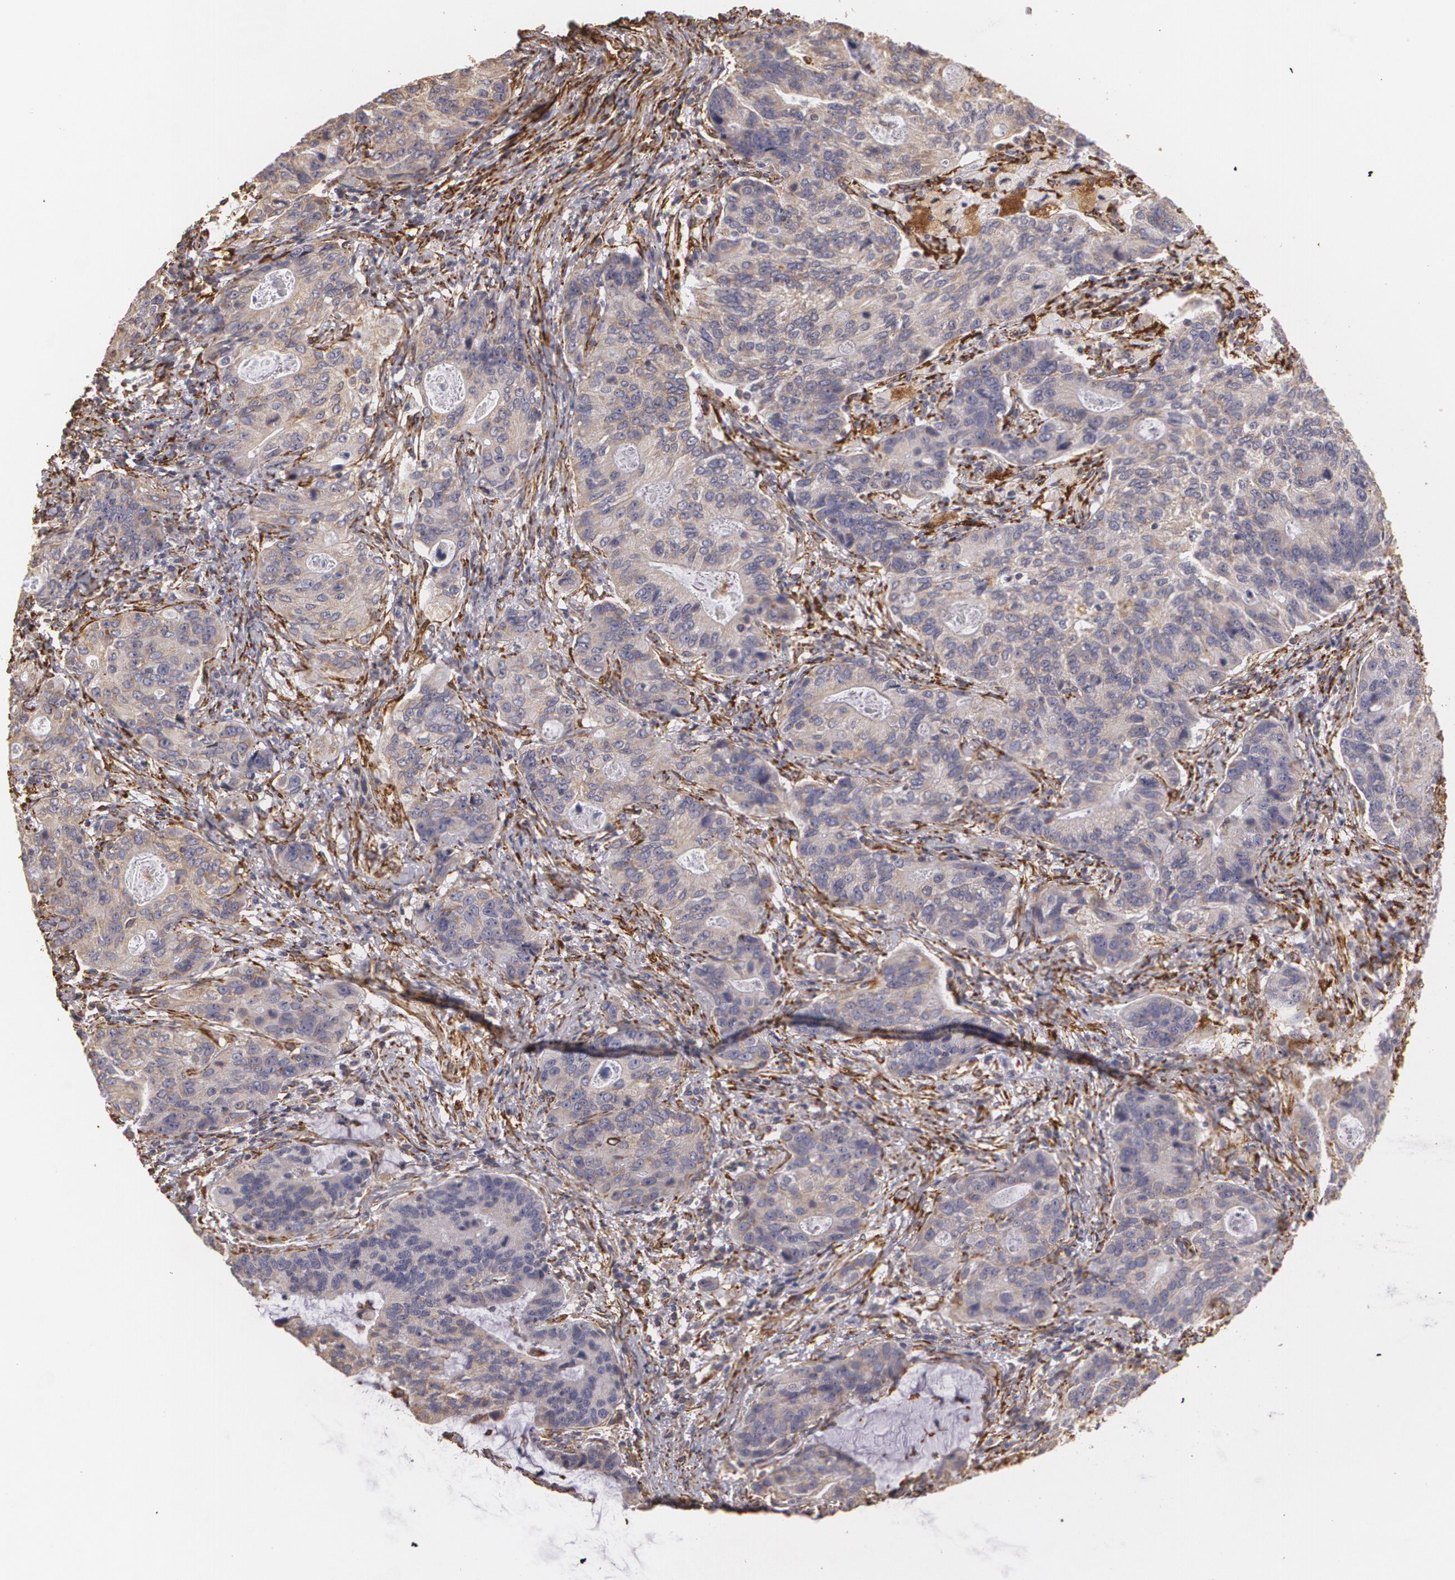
{"staining": {"intensity": "weak", "quantity": ">75%", "location": "cytoplasmic/membranous"}, "tissue": "stomach cancer", "cell_type": "Tumor cells", "image_type": "cancer", "snomed": [{"axis": "morphology", "description": "Adenocarcinoma, NOS"}, {"axis": "topography", "description": "Esophagus"}, {"axis": "topography", "description": "Stomach"}], "caption": "Immunohistochemistry (DAB (3,3'-diaminobenzidine)) staining of human adenocarcinoma (stomach) exhibits weak cytoplasmic/membranous protein expression in approximately >75% of tumor cells.", "gene": "CYB5R3", "patient": {"sex": "male", "age": 74}}